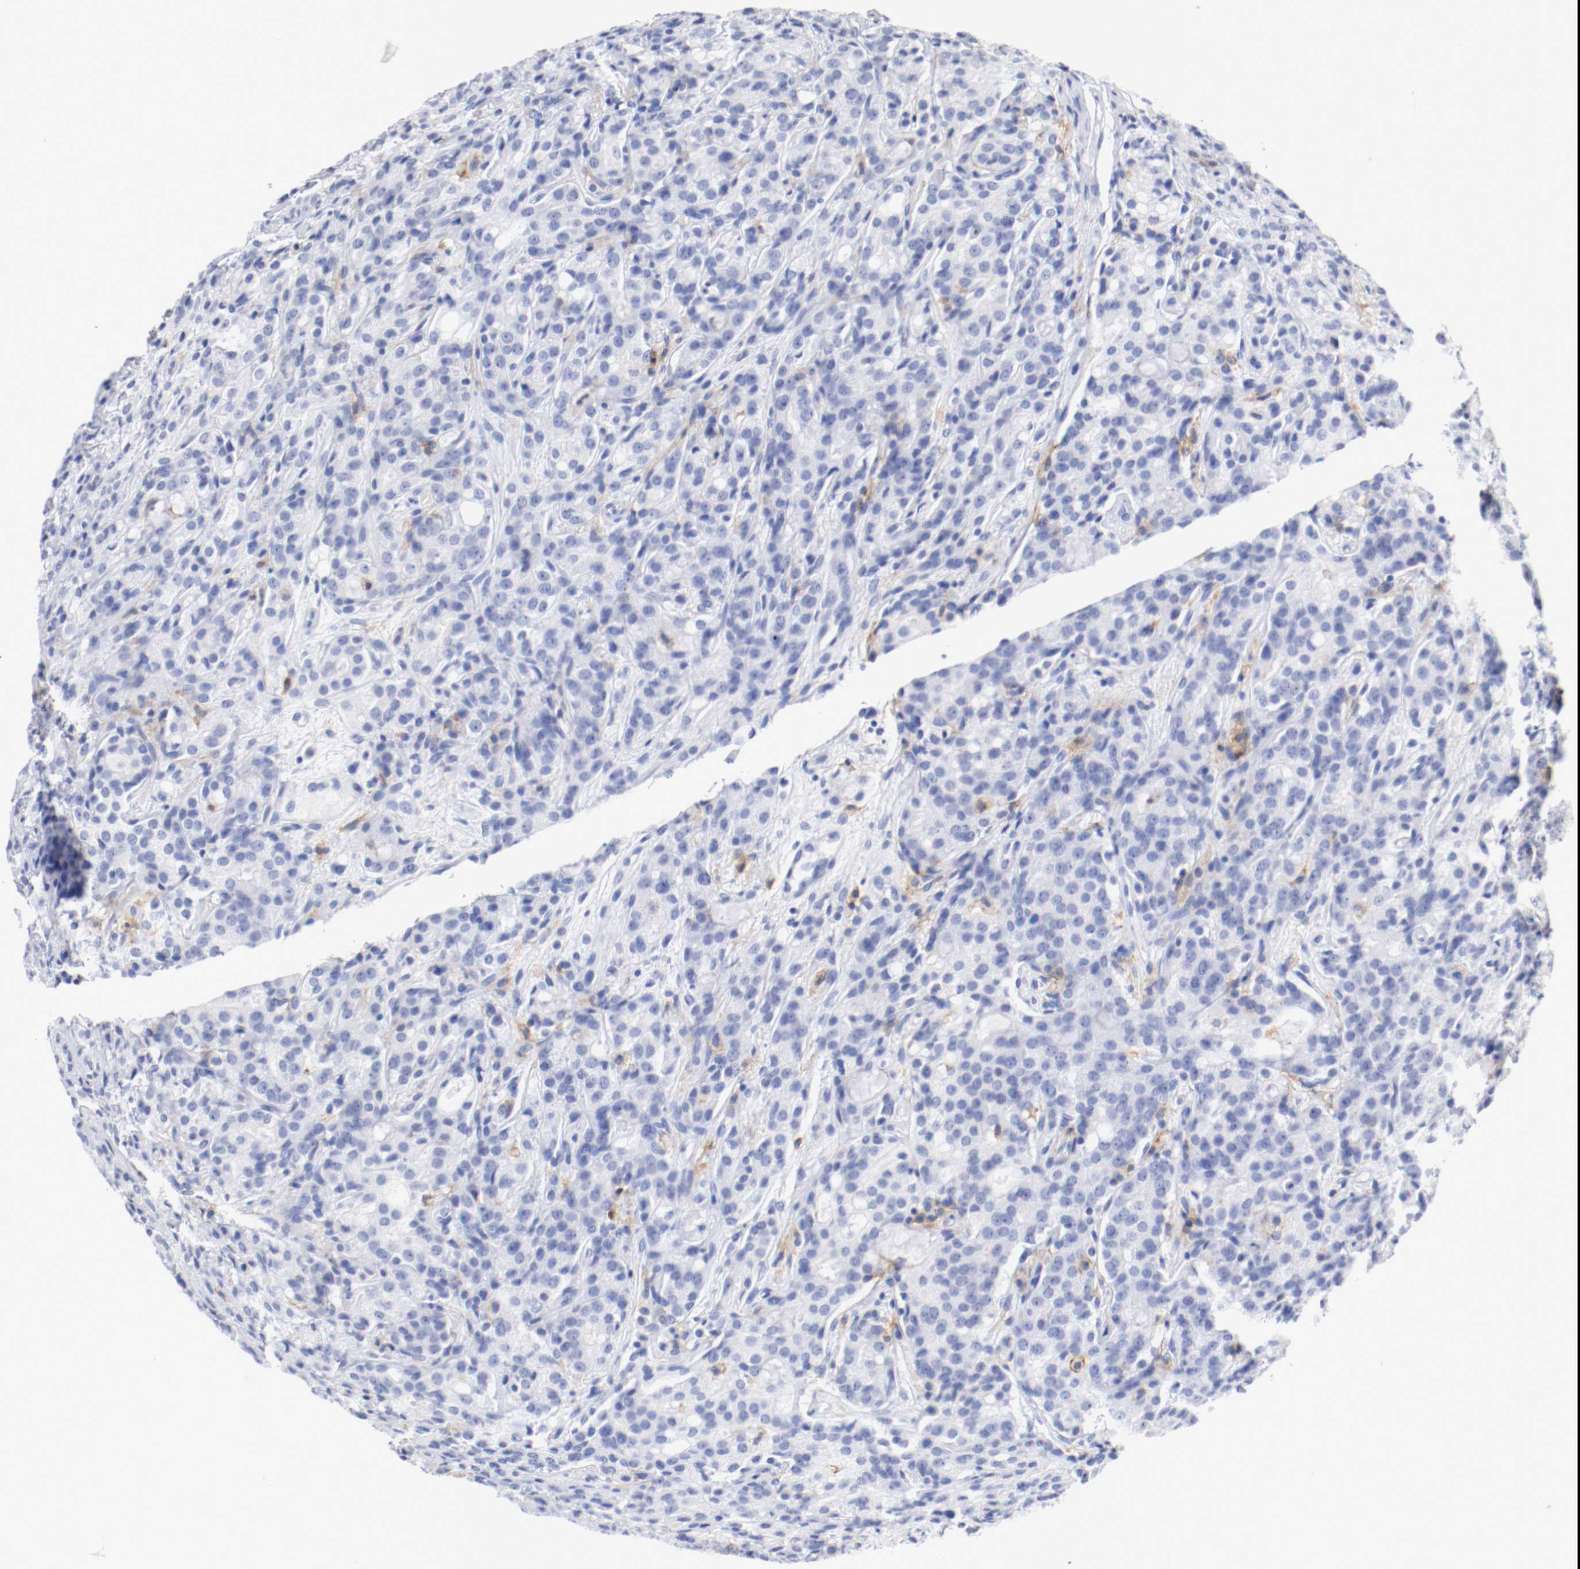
{"staining": {"intensity": "negative", "quantity": "none", "location": "none"}, "tissue": "prostate cancer", "cell_type": "Tumor cells", "image_type": "cancer", "snomed": [{"axis": "morphology", "description": "Adenocarcinoma, High grade"}, {"axis": "topography", "description": "Prostate"}], "caption": "Immunohistochemical staining of human prostate cancer (high-grade adenocarcinoma) displays no significant staining in tumor cells.", "gene": "ITGAX", "patient": {"sex": "male", "age": 72}}